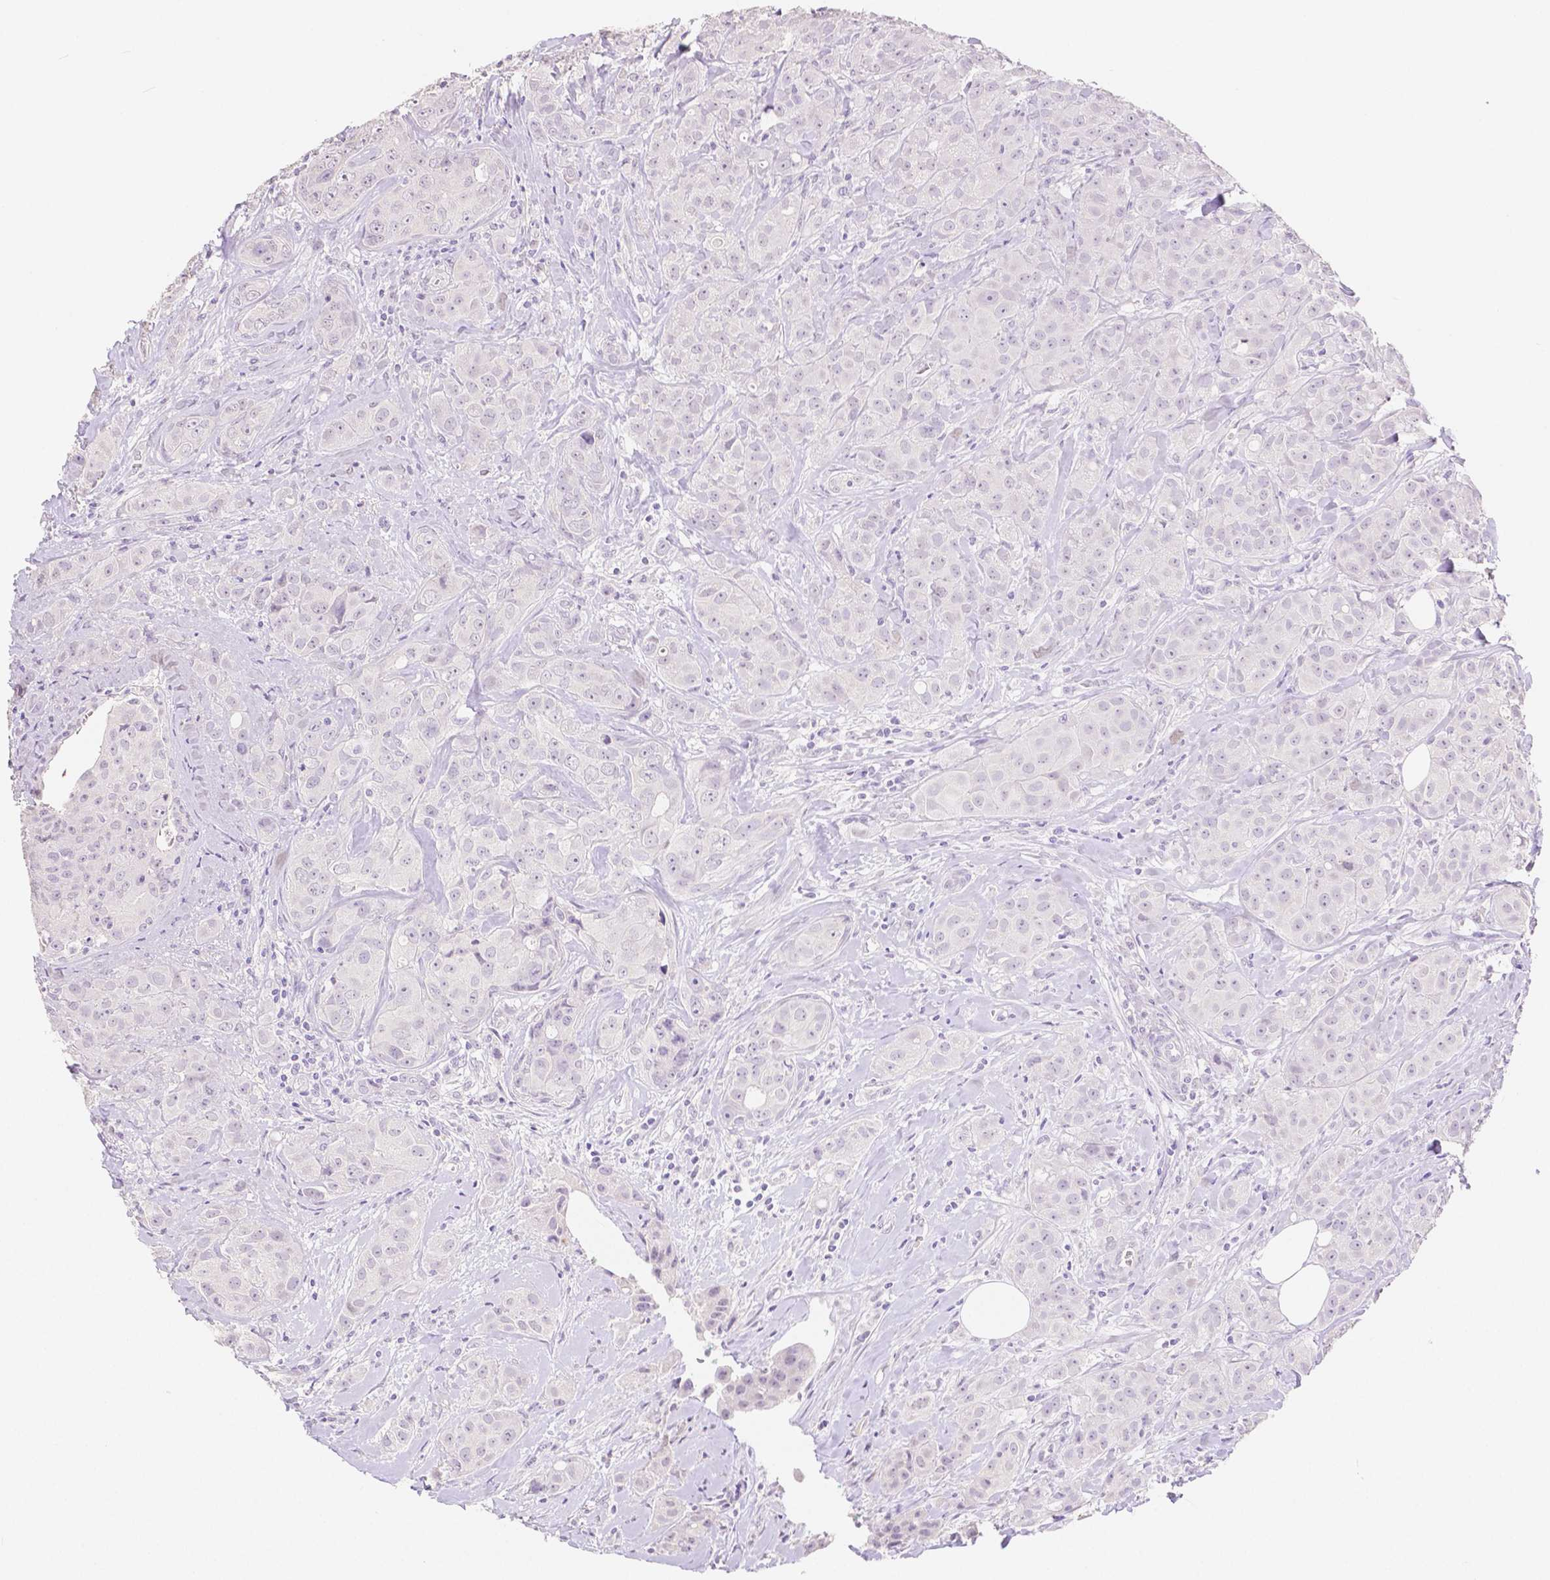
{"staining": {"intensity": "negative", "quantity": "none", "location": "none"}, "tissue": "breast cancer", "cell_type": "Tumor cells", "image_type": "cancer", "snomed": [{"axis": "morphology", "description": "Duct carcinoma"}, {"axis": "topography", "description": "Breast"}], "caption": "DAB immunohistochemical staining of breast cancer (infiltrating ductal carcinoma) exhibits no significant positivity in tumor cells.", "gene": "HNF1B", "patient": {"sex": "female", "age": 43}}